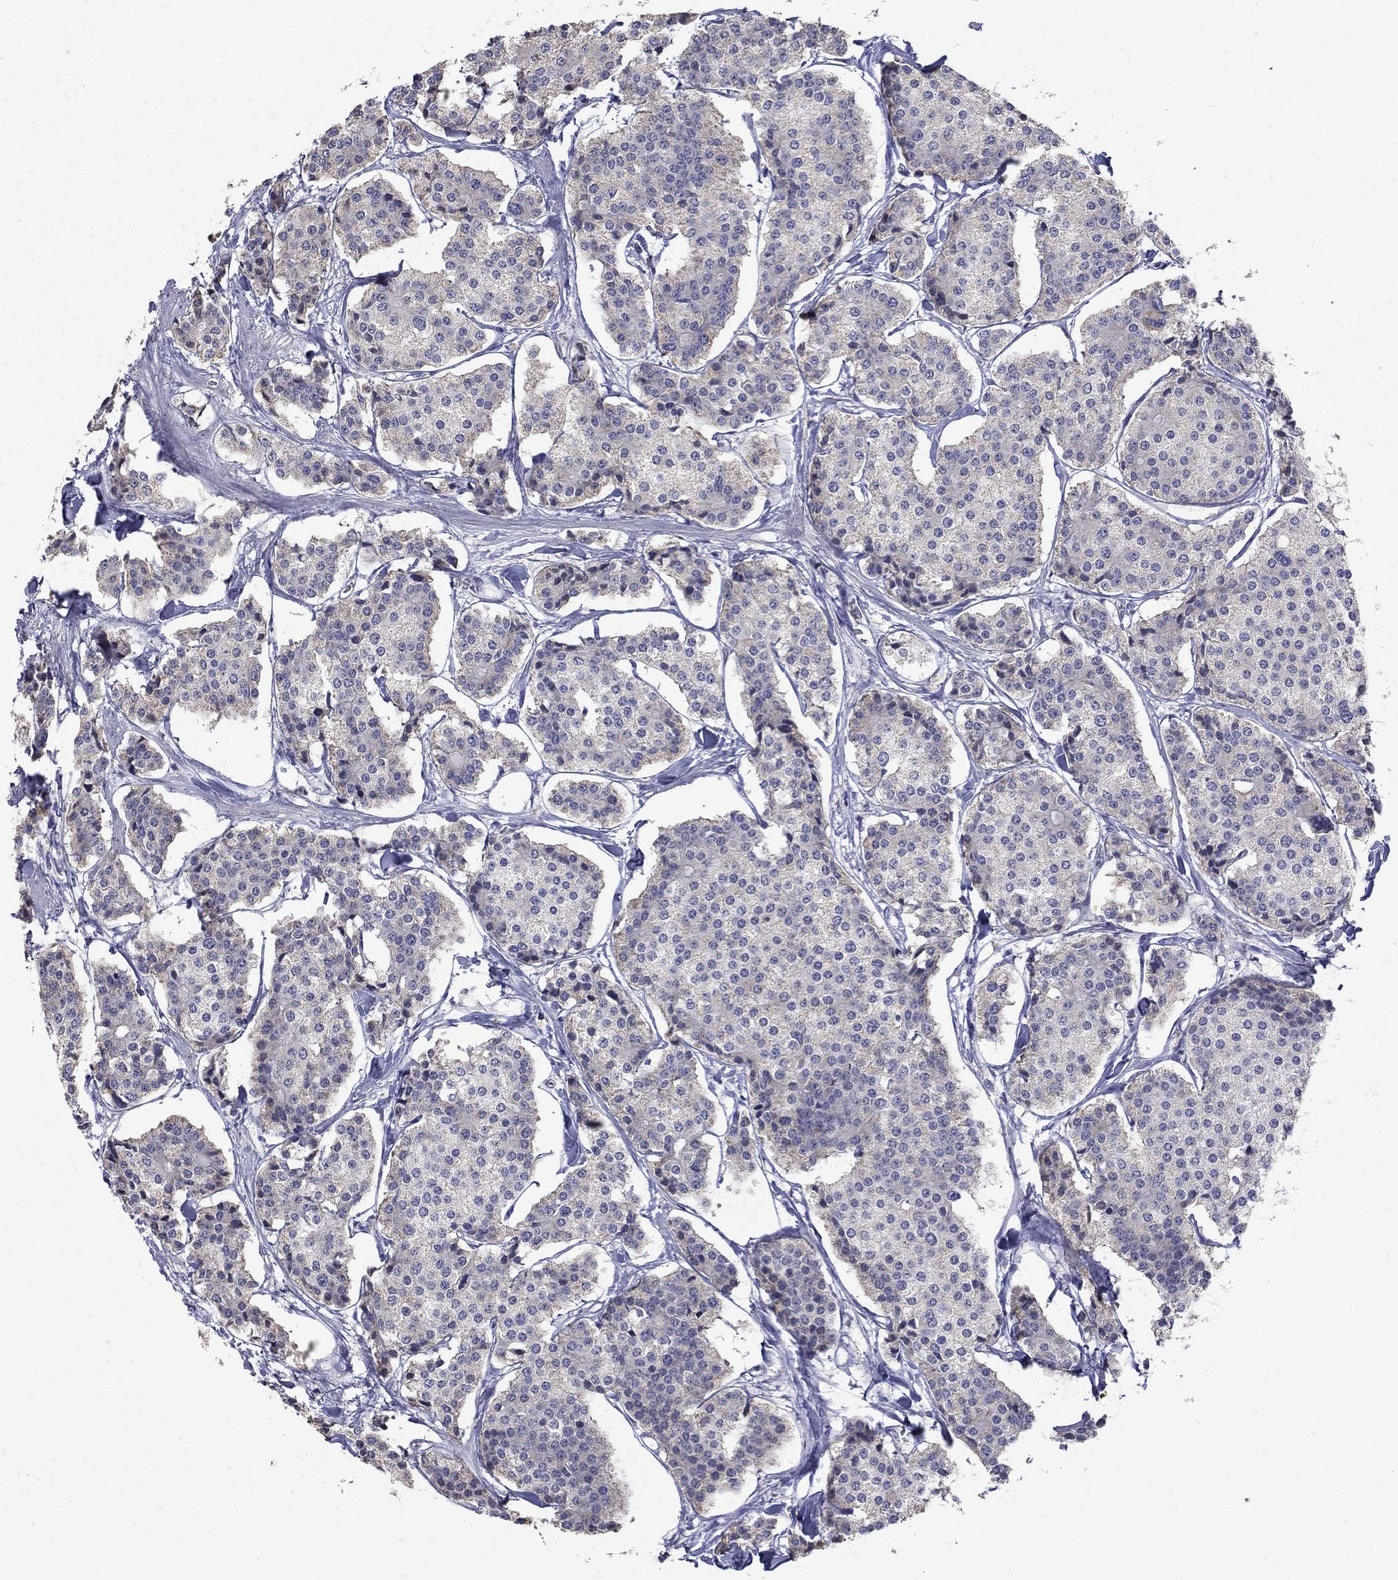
{"staining": {"intensity": "negative", "quantity": "none", "location": "none"}, "tissue": "carcinoid", "cell_type": "Tumor cells", "image_type": "cancer", "snomed": [{"axis": "morphology", "description": "Carcinoid, malignant, NOS"}, {"axis": "topography", "description": "Small intestine"}], "caption": "Carcinoid was stained to show a protein in brown. There is no significant staining in tumor cells.", "gene": "SLC4A10", "patient": {"sex": "female", "age": 65}}